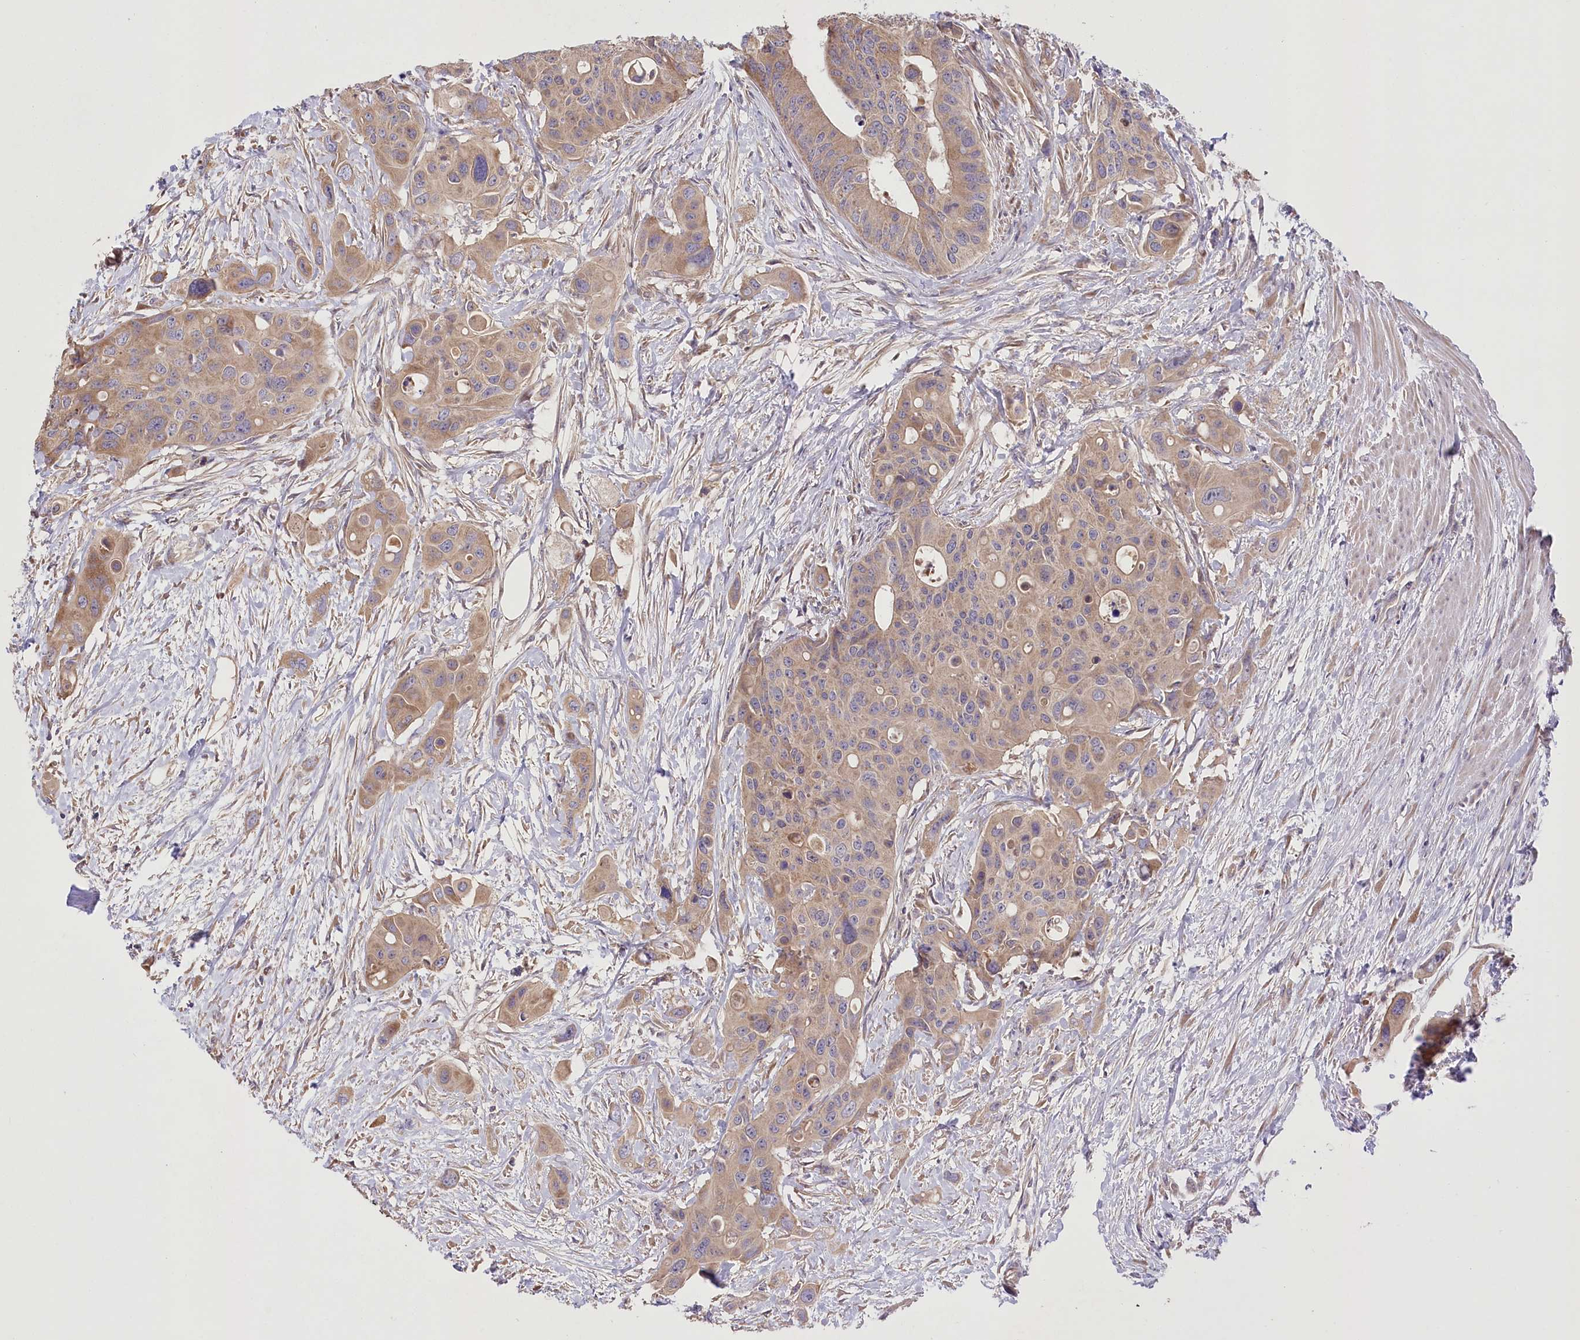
{"staining": {"intensity": "weak", "quantity": ">75%", "location": "cytoplasmic/membranous"}, "tissue": "colorectal cancer", "cell_type": "Tumor cells", "image_type": "cancer", "snomed": [{"axis": "morphology", "description": "Adenocarcinoma, NOS"}, {"axis": "topography", "description": "Colon"}], "caption": "About >75% of tumor cells in human colorectal cancer demonstrate weak cytoplasmic/membranous protein expression as visualized by brown immunohistochemical staining.", "gene": "PBLD", "patient": {"sex": "male", "age": 77}}